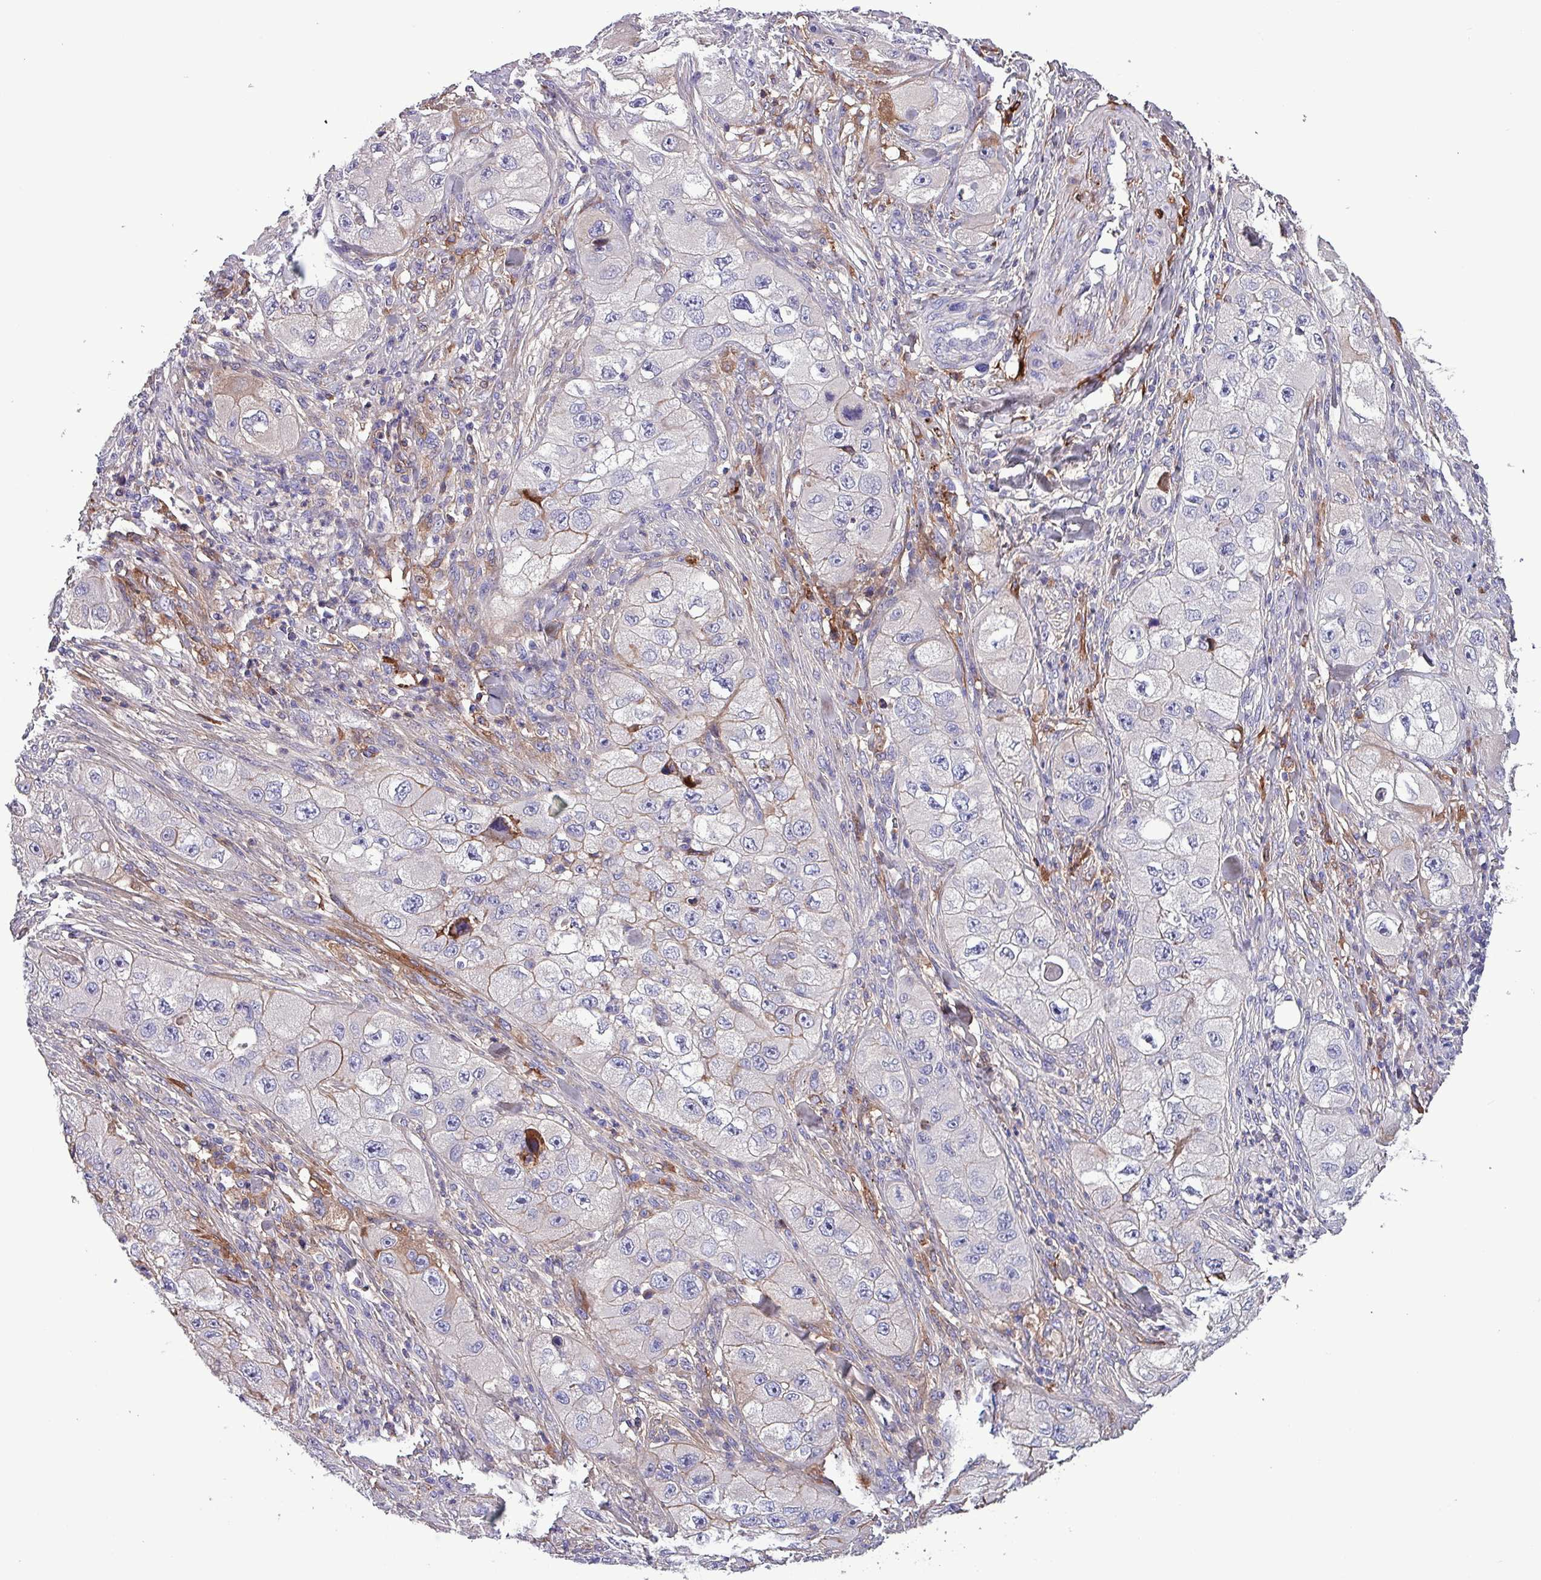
{"staining": {"intensity": "weak", "quantity": "<25%", "location": "cytoplasmic/membranous"}, "tissue": "skin cancer", "cell_type": "Tumor cells", "image_type": "cancer", "snomed": [{"axis": "morphology", "description": "Squamous cell carcinoma, NOS"}, {"axis": "topography", "description": "Skin"}, {"axis": "topography", "description": "Subcutis"}], "caption": "Human squamous cell carcinoma (skin) stained for a protein using immunohistochemistry demonstrates no positivity in tumor cells.", "gene": "HP", "patient": {"sex": "male", "age": 73}}